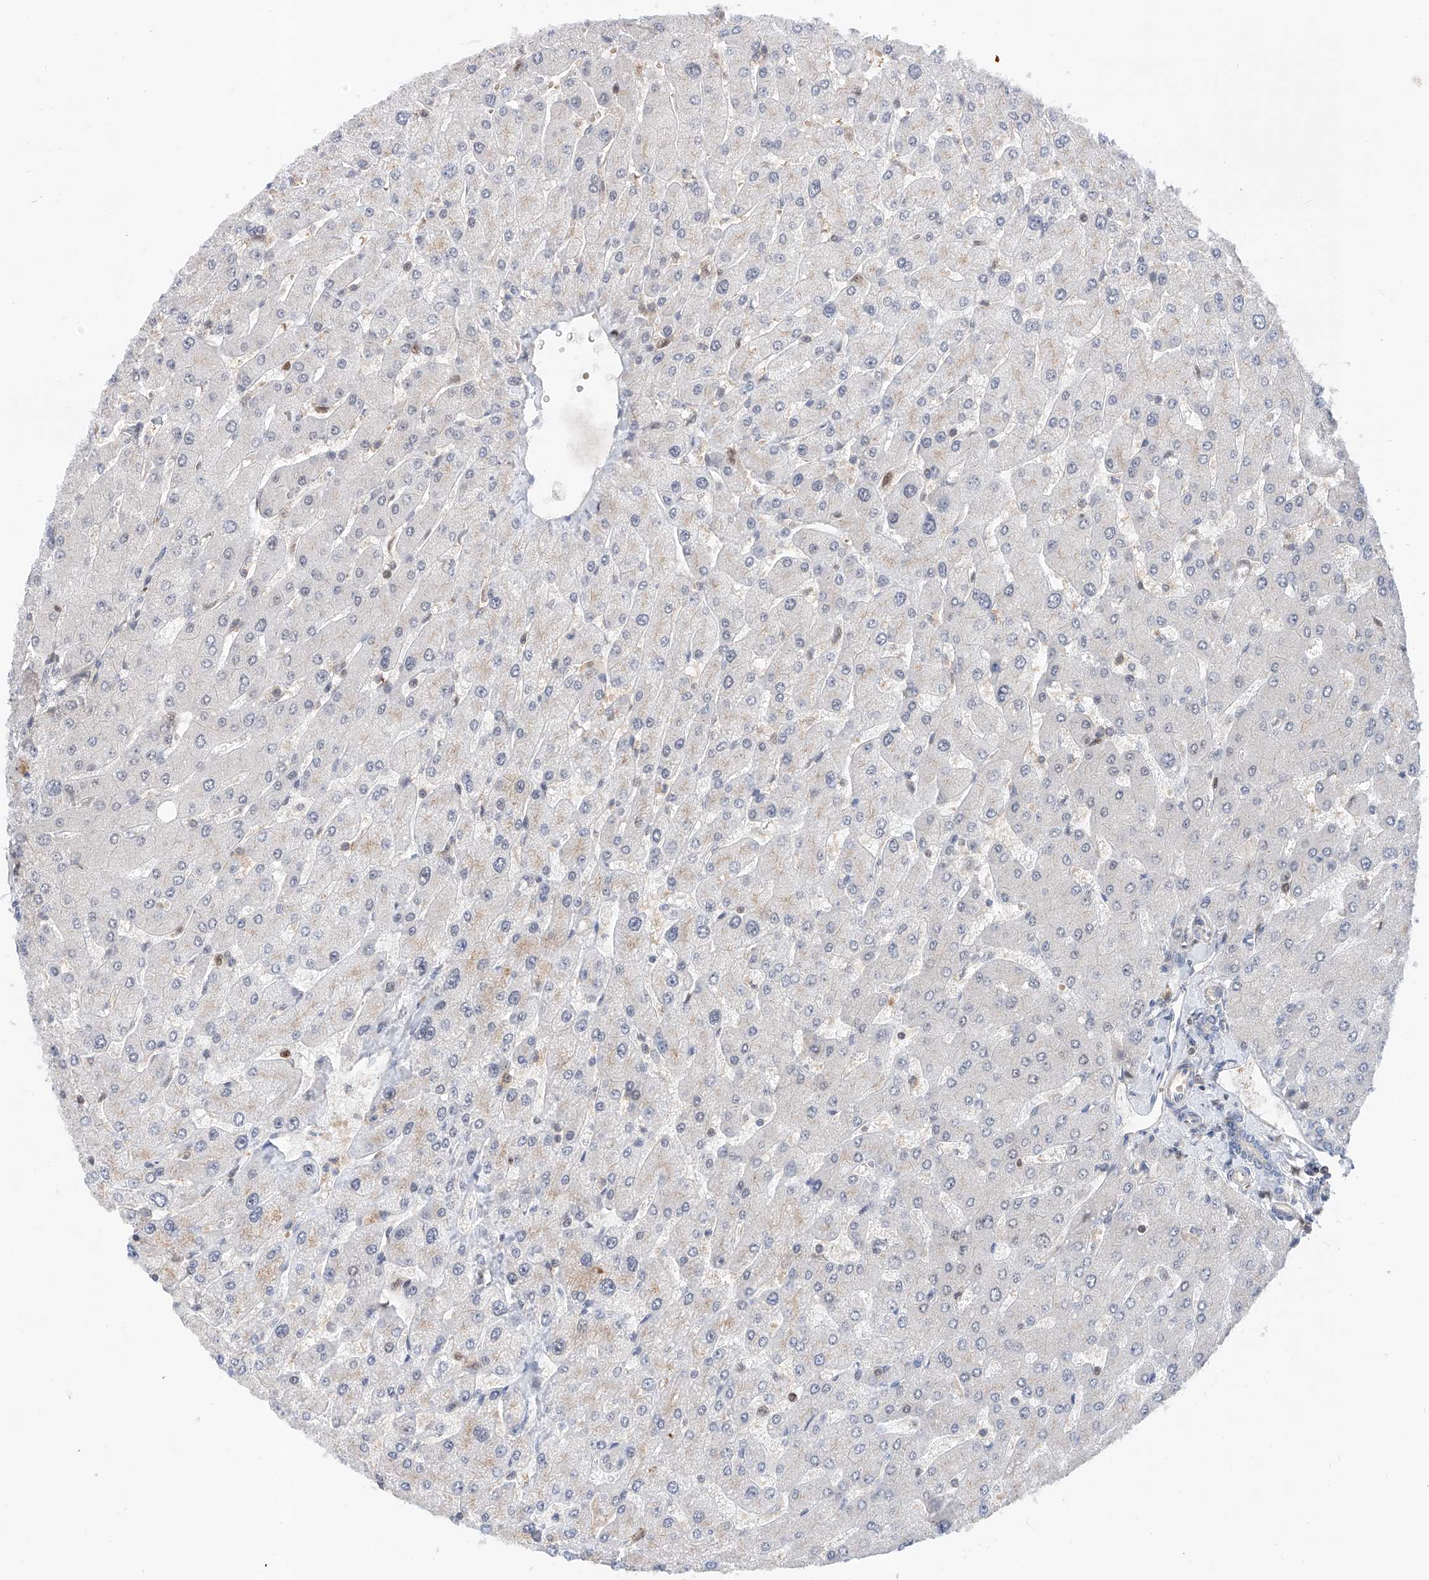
{"staining": {"intensity": "negative", "quantity": "none", "location": "none"}, "tissue": "liver", "cell_type": "Cholangiocytes", "image_type": "normal", "snomed": [{"axis": "morphology", "description": "Normal tissue, NOS"}, {"axis": "topography", "description": "Liver"}], "caption": "DAB (3,3'-diaminobenzidine) immunohistochemical staining of normal liver displays no significant staining in cholangiocytes. (DAB immunohistochemistry (IHC) visualized using brightfield microscopy, high magnification).", "gene": "SNRNP200", "patient": {"sex": "male", "age": 55}}